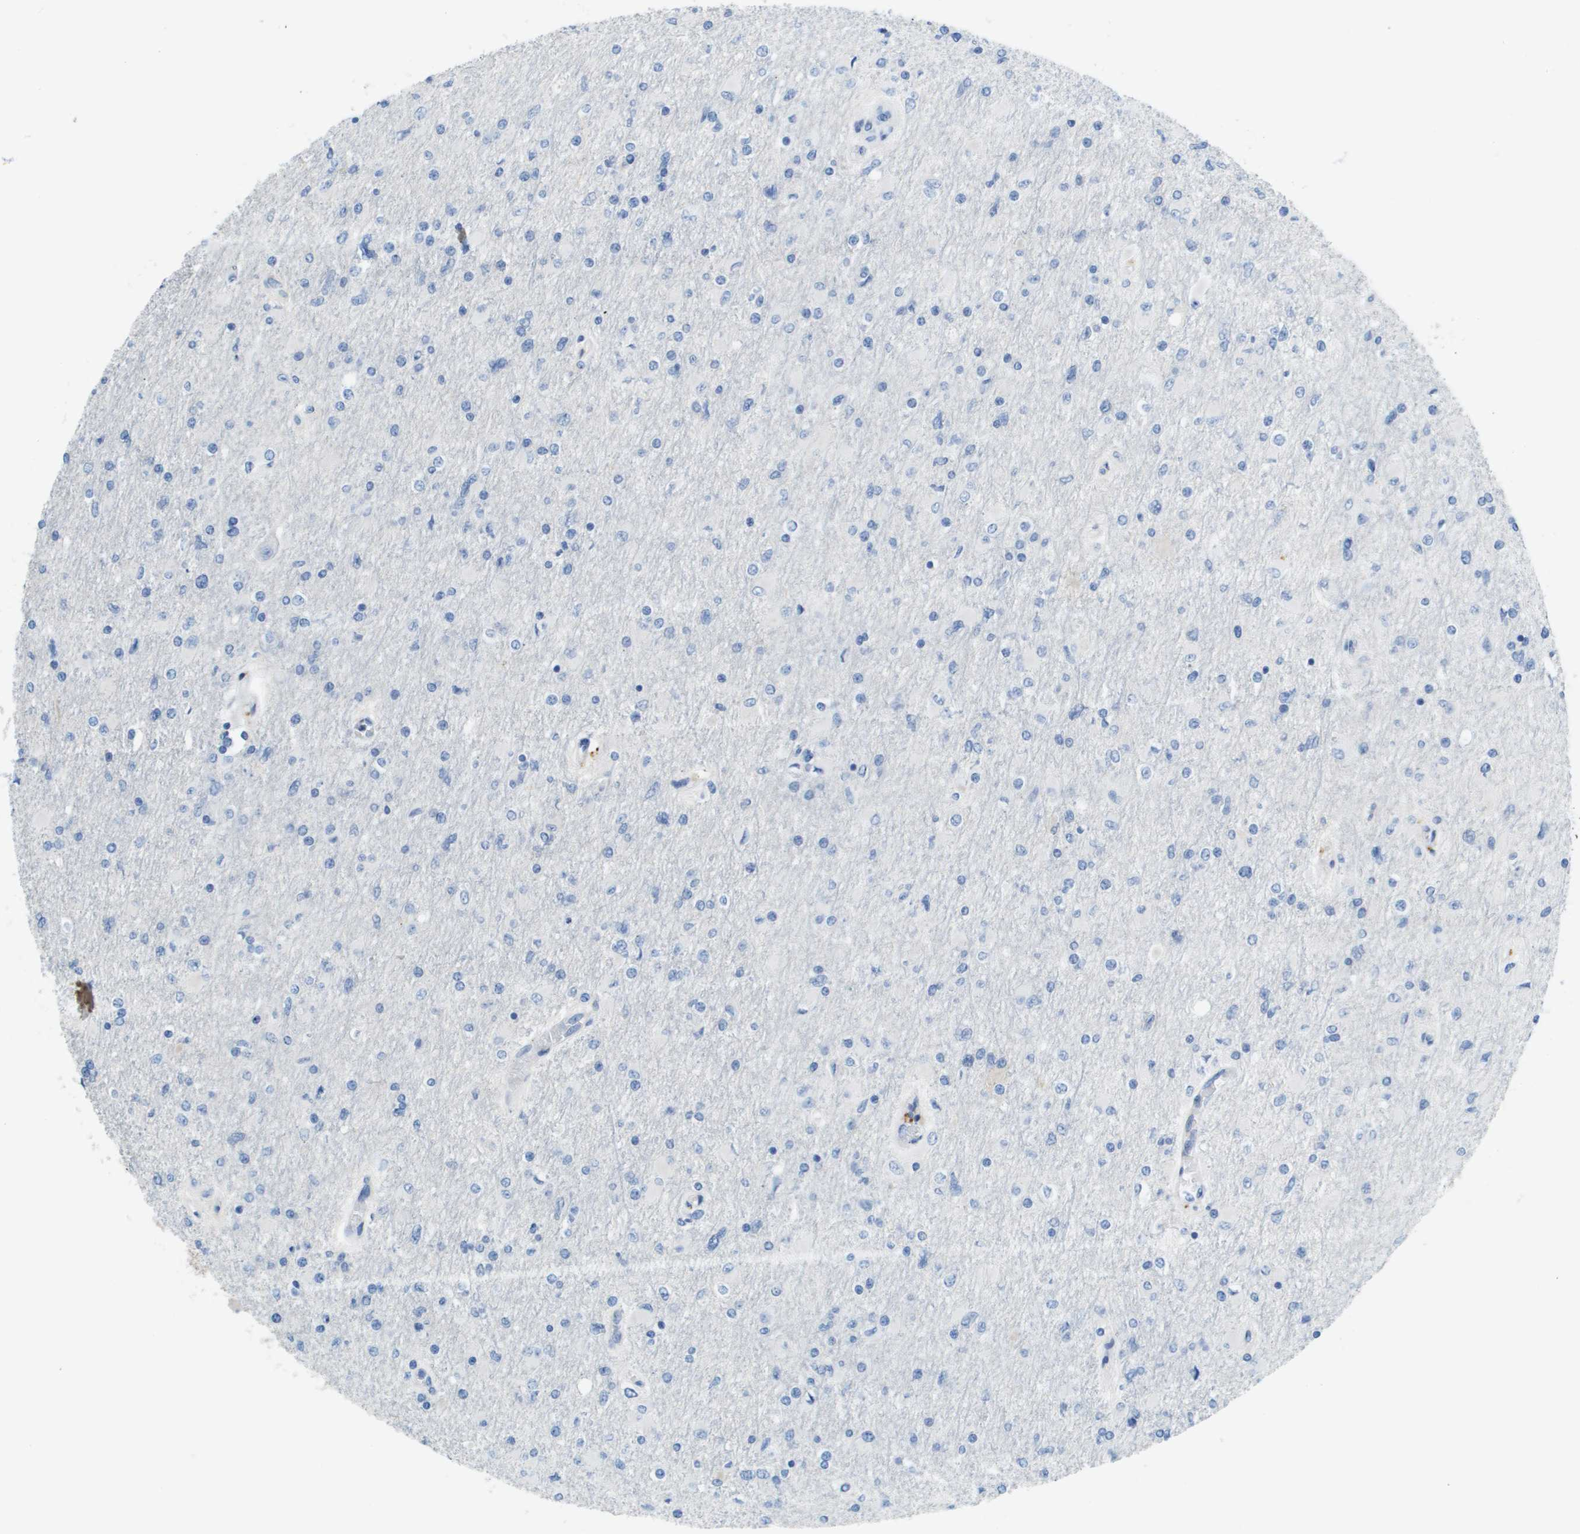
{"staining": {"intensity": "negative", "quantity": "none", "location": "none"}, "tissue": "glioma", "cell_type": "Tumor cells", "image_type": "cancer", "snomed": [{"axis": "morphology", "description": "Glioma, malignant, High grade"}, {"axis": "topography", "description": "Cerebral cortex"}], "caption": "Protein analysis of glioma shows no significant expression in tumor cells.", "gene": "SDC1", "patient": {"sex": "female", "age": 36}}